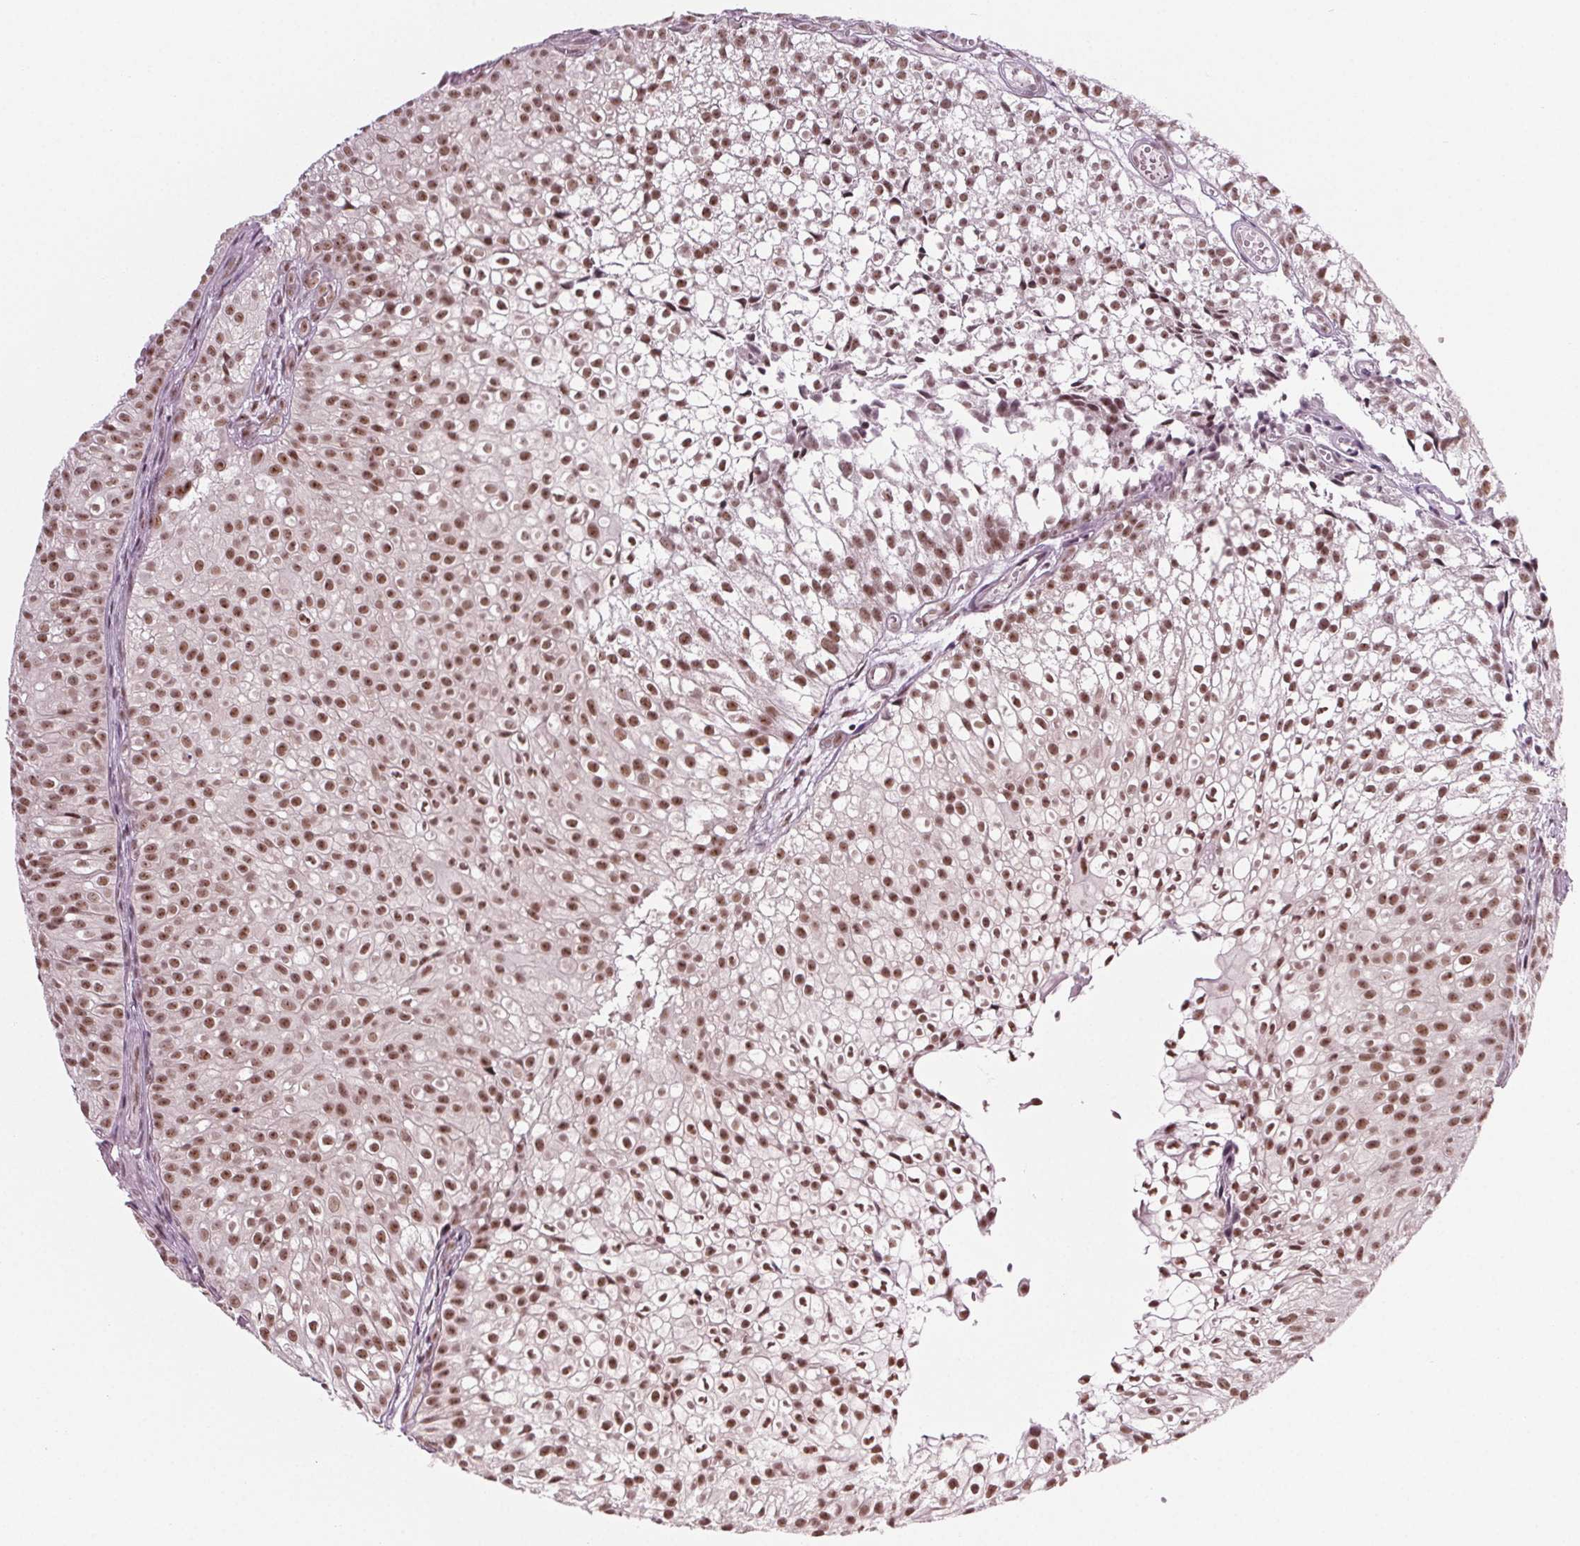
{"staining": {"intensity": "strong", "quantity": "25%-75%", "location": "nuclear"}, "tissue": "urothelial cancer", "cell_type": "Tumor cells", "image_type": "cancer", "snomed": [{"axis": "morphology", "description": "Urothelial carcinoma, Low grade"}, {"axis": "topography", "description": "Urinary bladder"}], "caption": "Human low-grade urothelial carcinoma stained for a protein (brown) demonstrates strong nuclear positive staining in approximately 25%-75% of tumor cells.", "gene": "DDX41", "patient": {"sex": "male", "age": 70}}